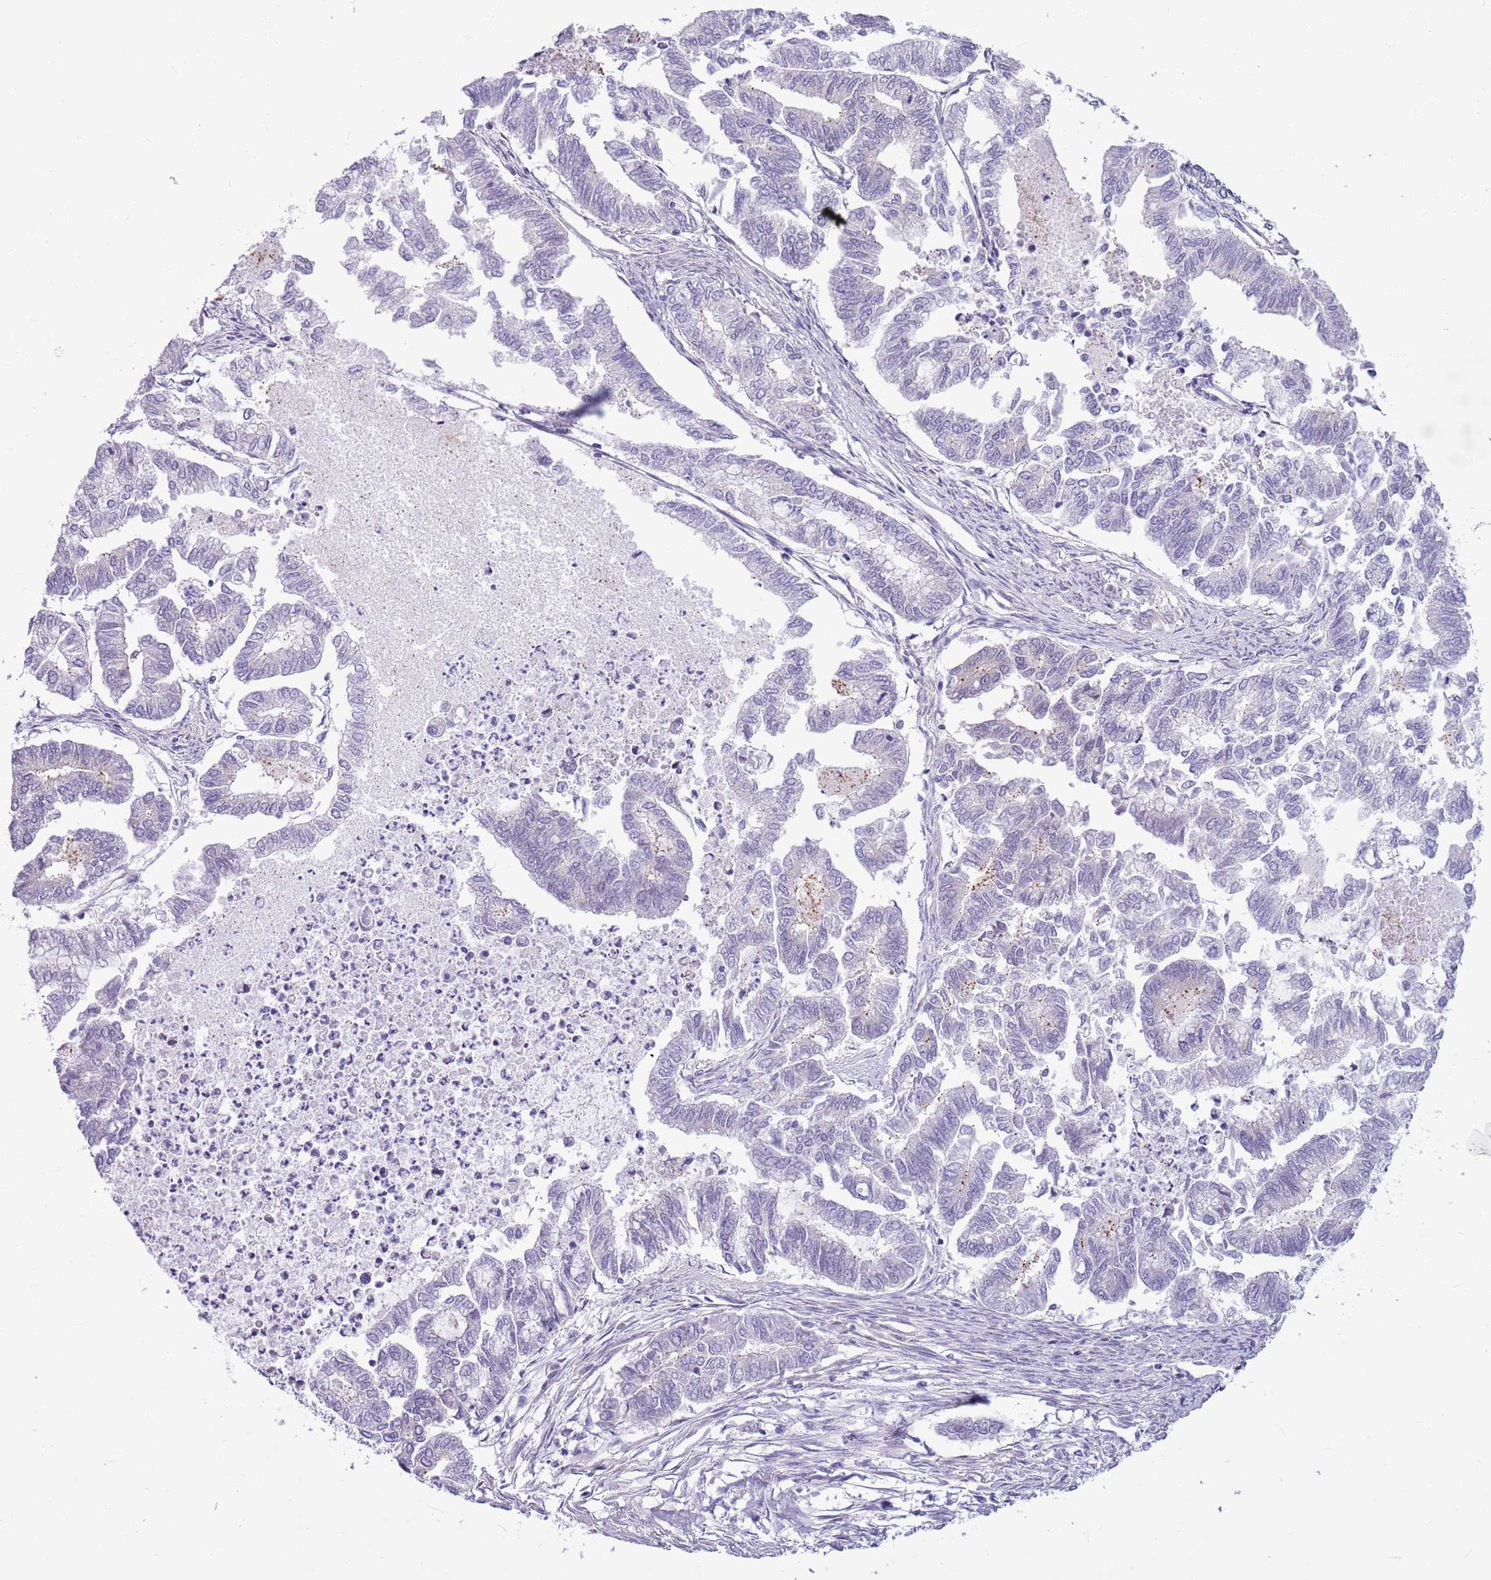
{"staining": {"intensity": "negative", "quantity": "none", "location": "none"}, "tissue": "endometrial cancer", "cell_type": "Tumor cells", "image_type": "cancer", "snomed": [{"axis": "morphology", "description": "Adenocarcinoma, NOS"}, {"axis": "topography", "description": "Endometrium"}], "caption": "This is an immunohistochemistry micrograph of endometrial adenocarcinoma. There is no positivity in tumor cells.", "gene": "PARP8", "patient": {"sex": "female", "age": 79}}